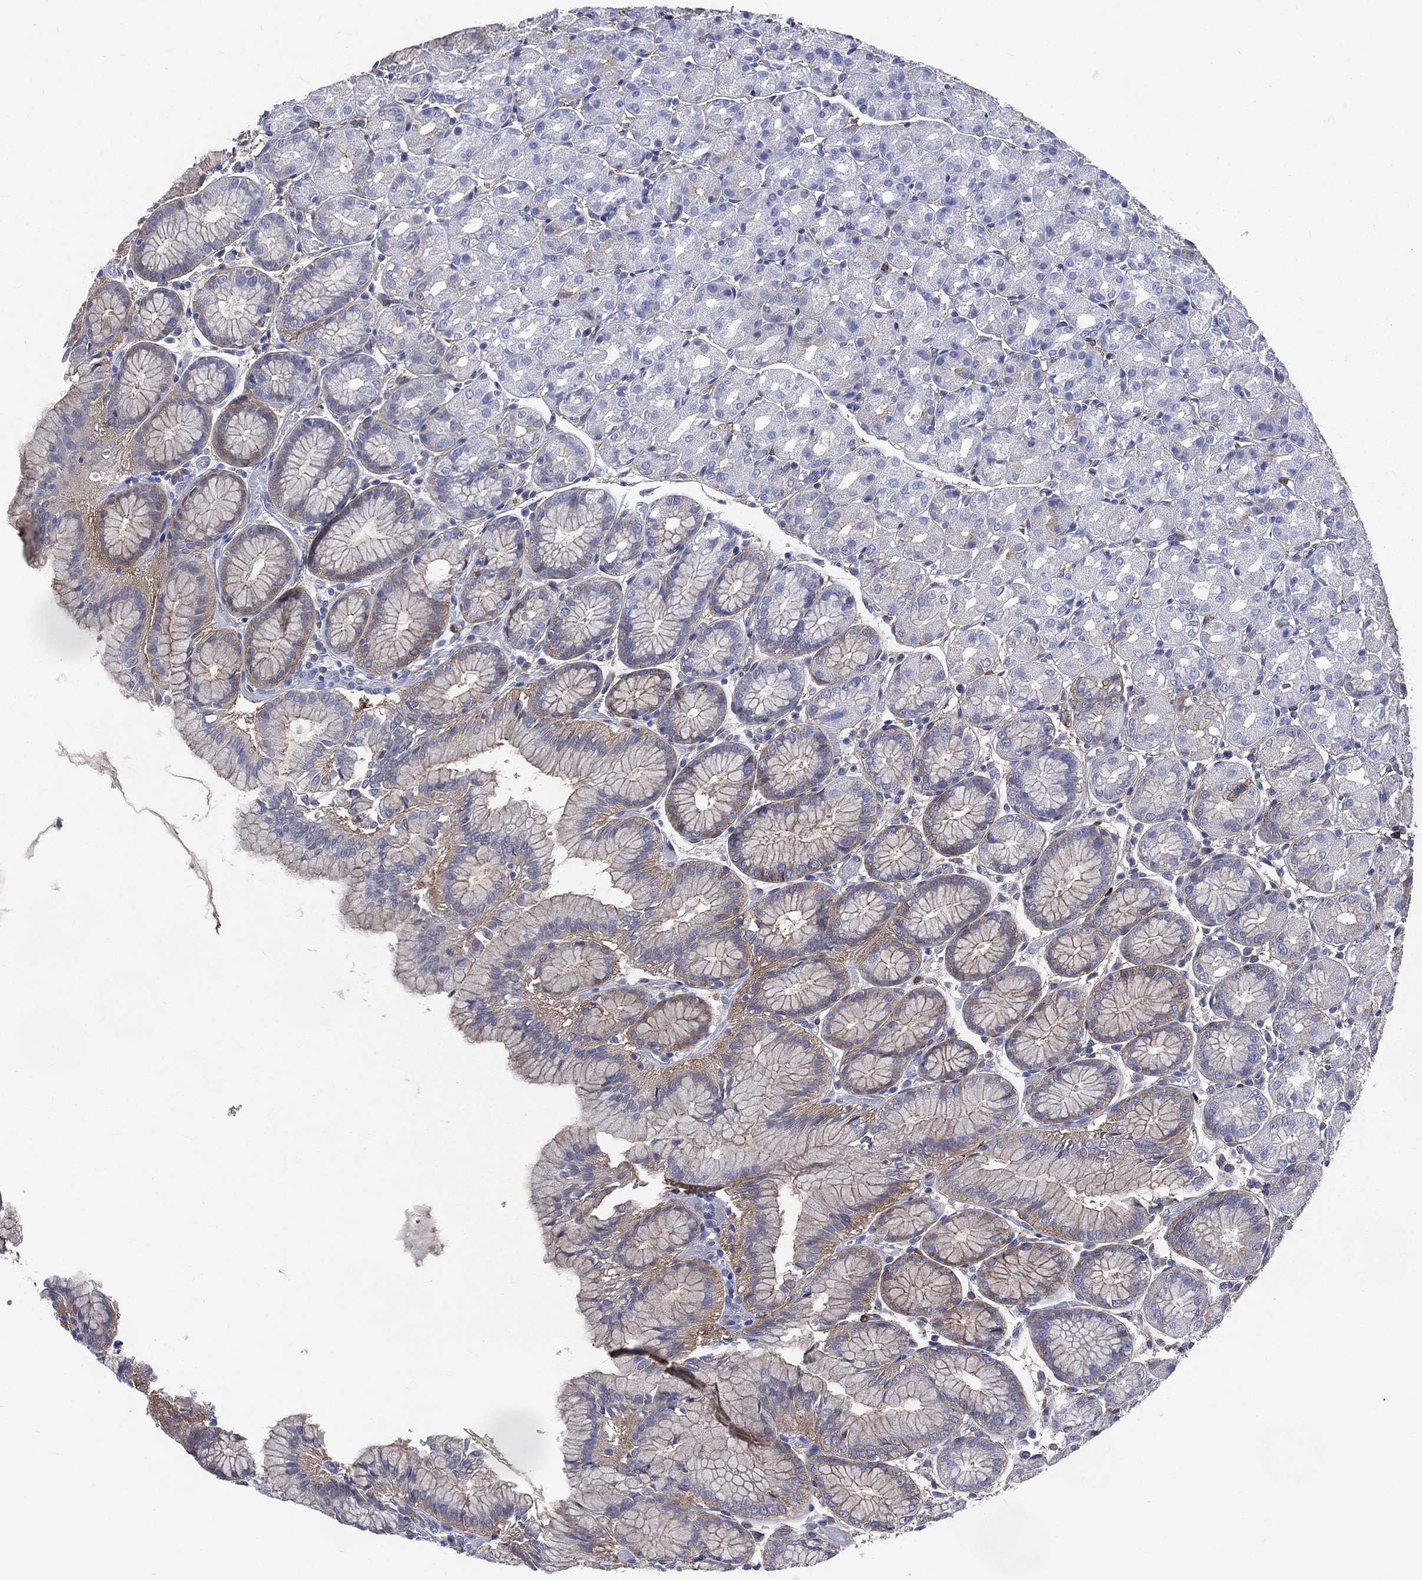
{"staining": {"intensity": "negative", "quantity": "none", "location": "none"}, "tissue": "stomach", "cell_type": "Glandular cells", "image_type": "normal", "snomed": [{"axis": "morphology", "description": "Normal tissue, NOS"}, {"axis": "morphology", "description": "Adenocarcinoma, NOS"}, {"axis": "topography", "description": "Stomach"}], "caption": "Immunohistochemical staining of unremarkable human stomach demonstrates no significant positivity in glandular cells. (DAB immunohistochemistry (IHC) with hematoxylin counter stain).", "gene": "BASP1", "patient": {"sex": "female", "age": 81}}